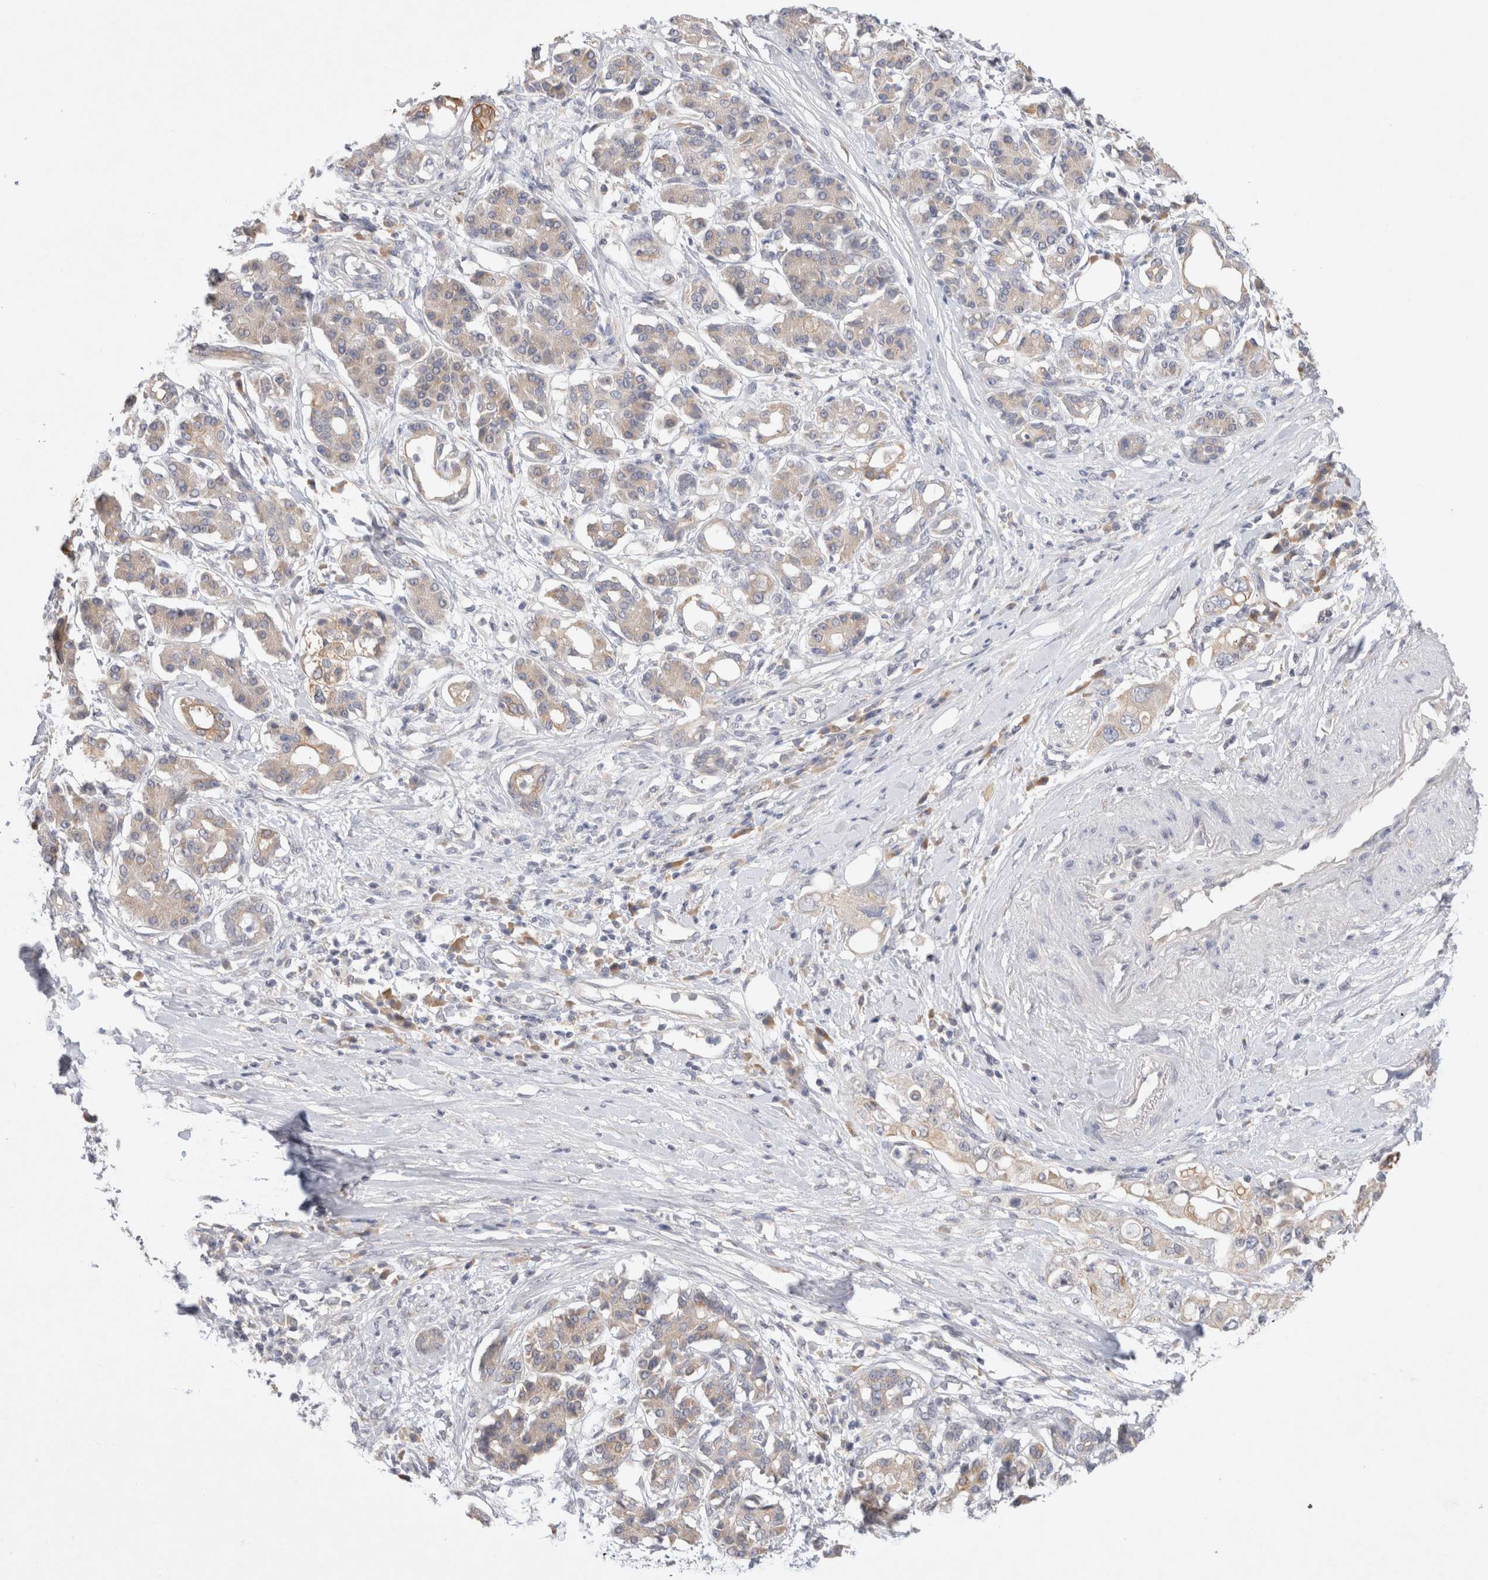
{"staining": {"intensity": "weak", "quantity": ">75%", "location": "cytoplasmic/membranous"}, "tissue": "pancreatic cancer", "cell_type": "Tumor cells", "image_type": "cancer", "snomed": [{"axis": "morphology", "description": "Adenocarcinoma, NOS"}, {"axis": "topography", "description": "Pancreas"}], "caption": "Pancreatic cancer (adenocarcinoma) stained for a protein (brown) shows weak cytoplasmic/membranous positive staining in about >75% of tumor cells.", "gene": "GAS1", "patient": {"sex": "female", "age": 56}}